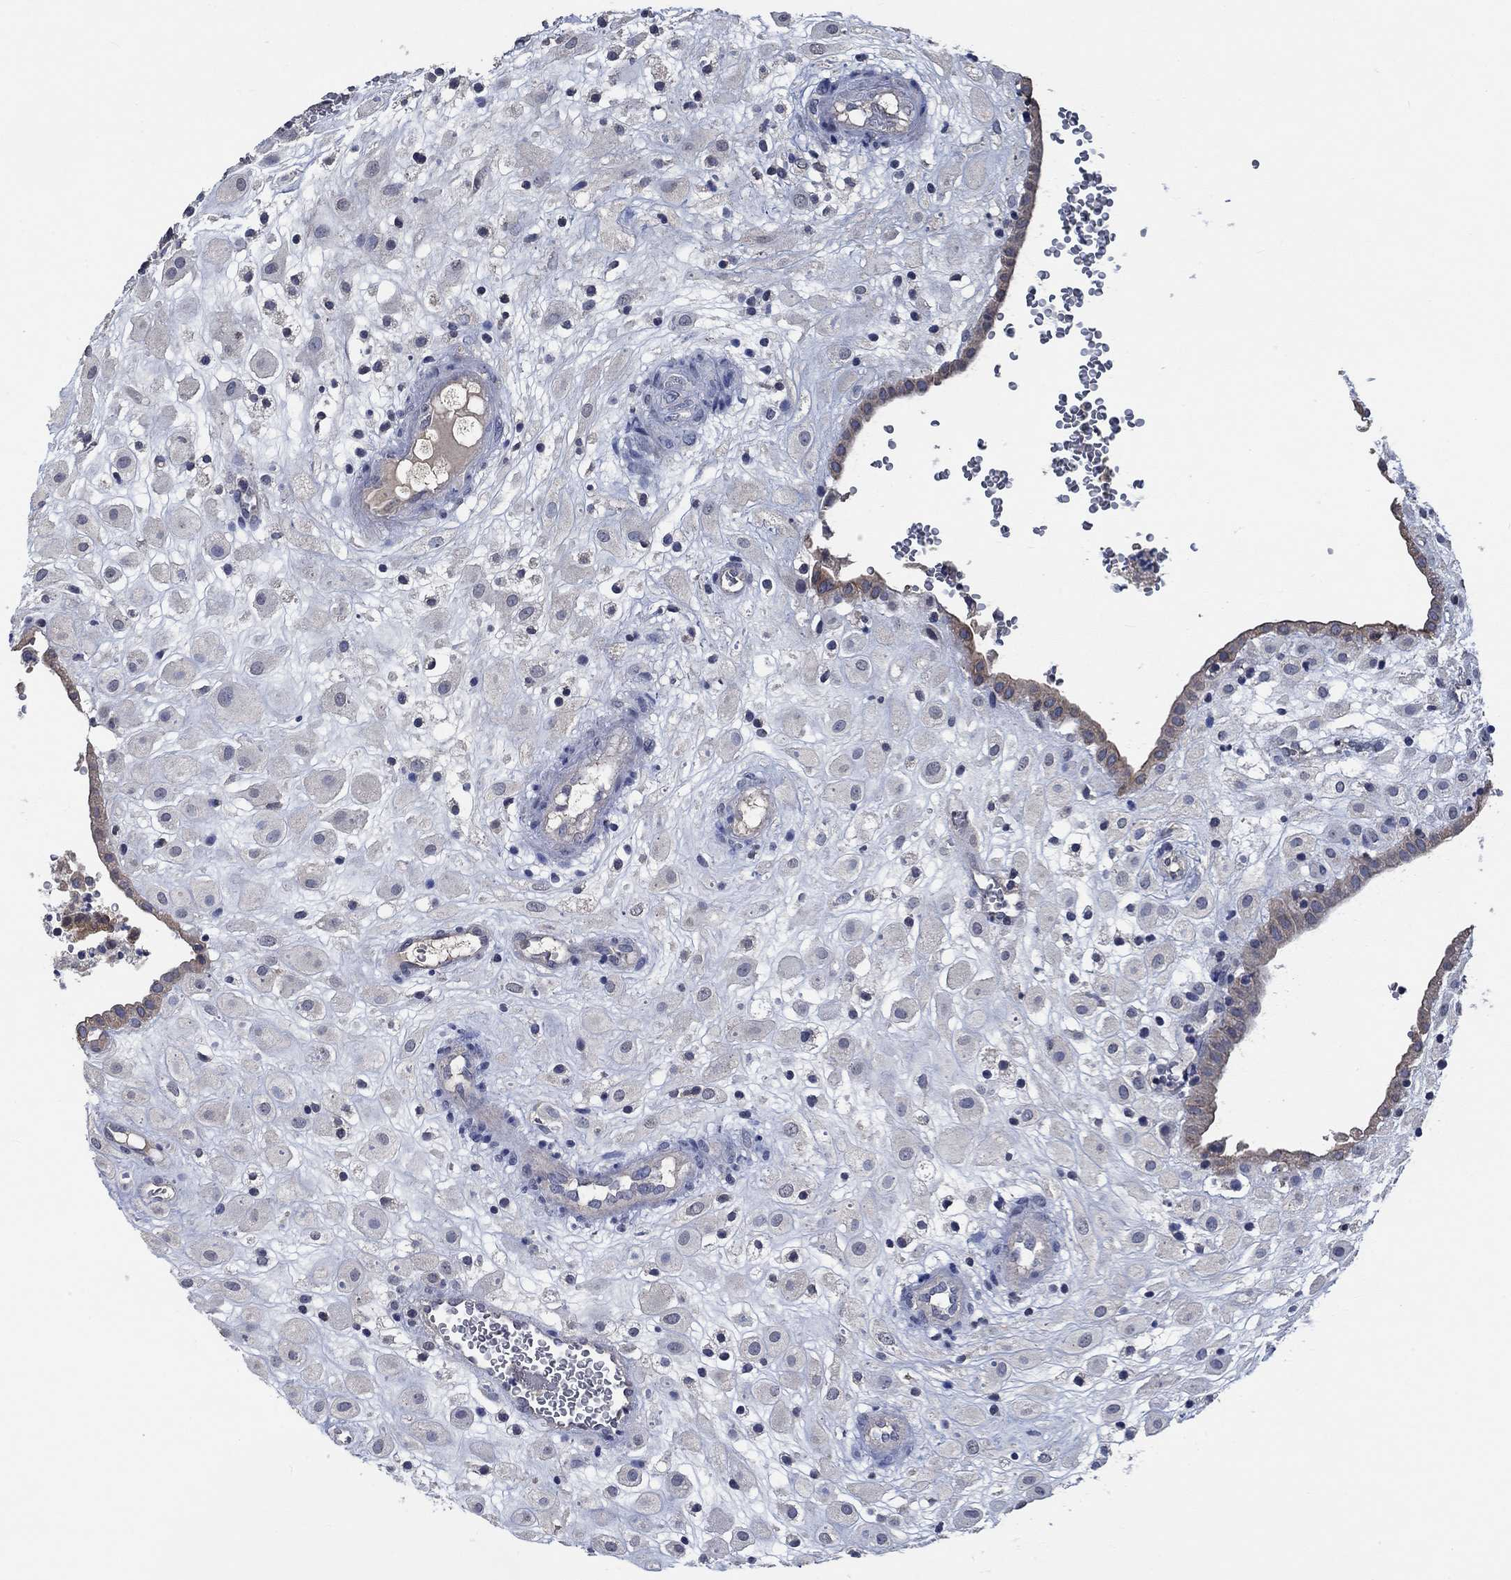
{"staining": {"intensity": "negative", "quantity": "none", "location": "none"}, "tissue": "placenta", "cell_type": "Decidual cells", "image_type": "normal", "snomed": [{"axis": "morphology", "description": "Normal tissue, NOS"}, {"axis": "topography", "description": "Placenta"}], "caption": "Decidual cells show no significant positivity in benign placenta. (Stains: DAB (3,3'-diaminobenzidine) immunohistochemistry with hematoxylin counter stain, Microscopy: brightfield microscopy at high magnification).", "gene": "OBSCN", "patient": {"sex": "female", "age": 24}}